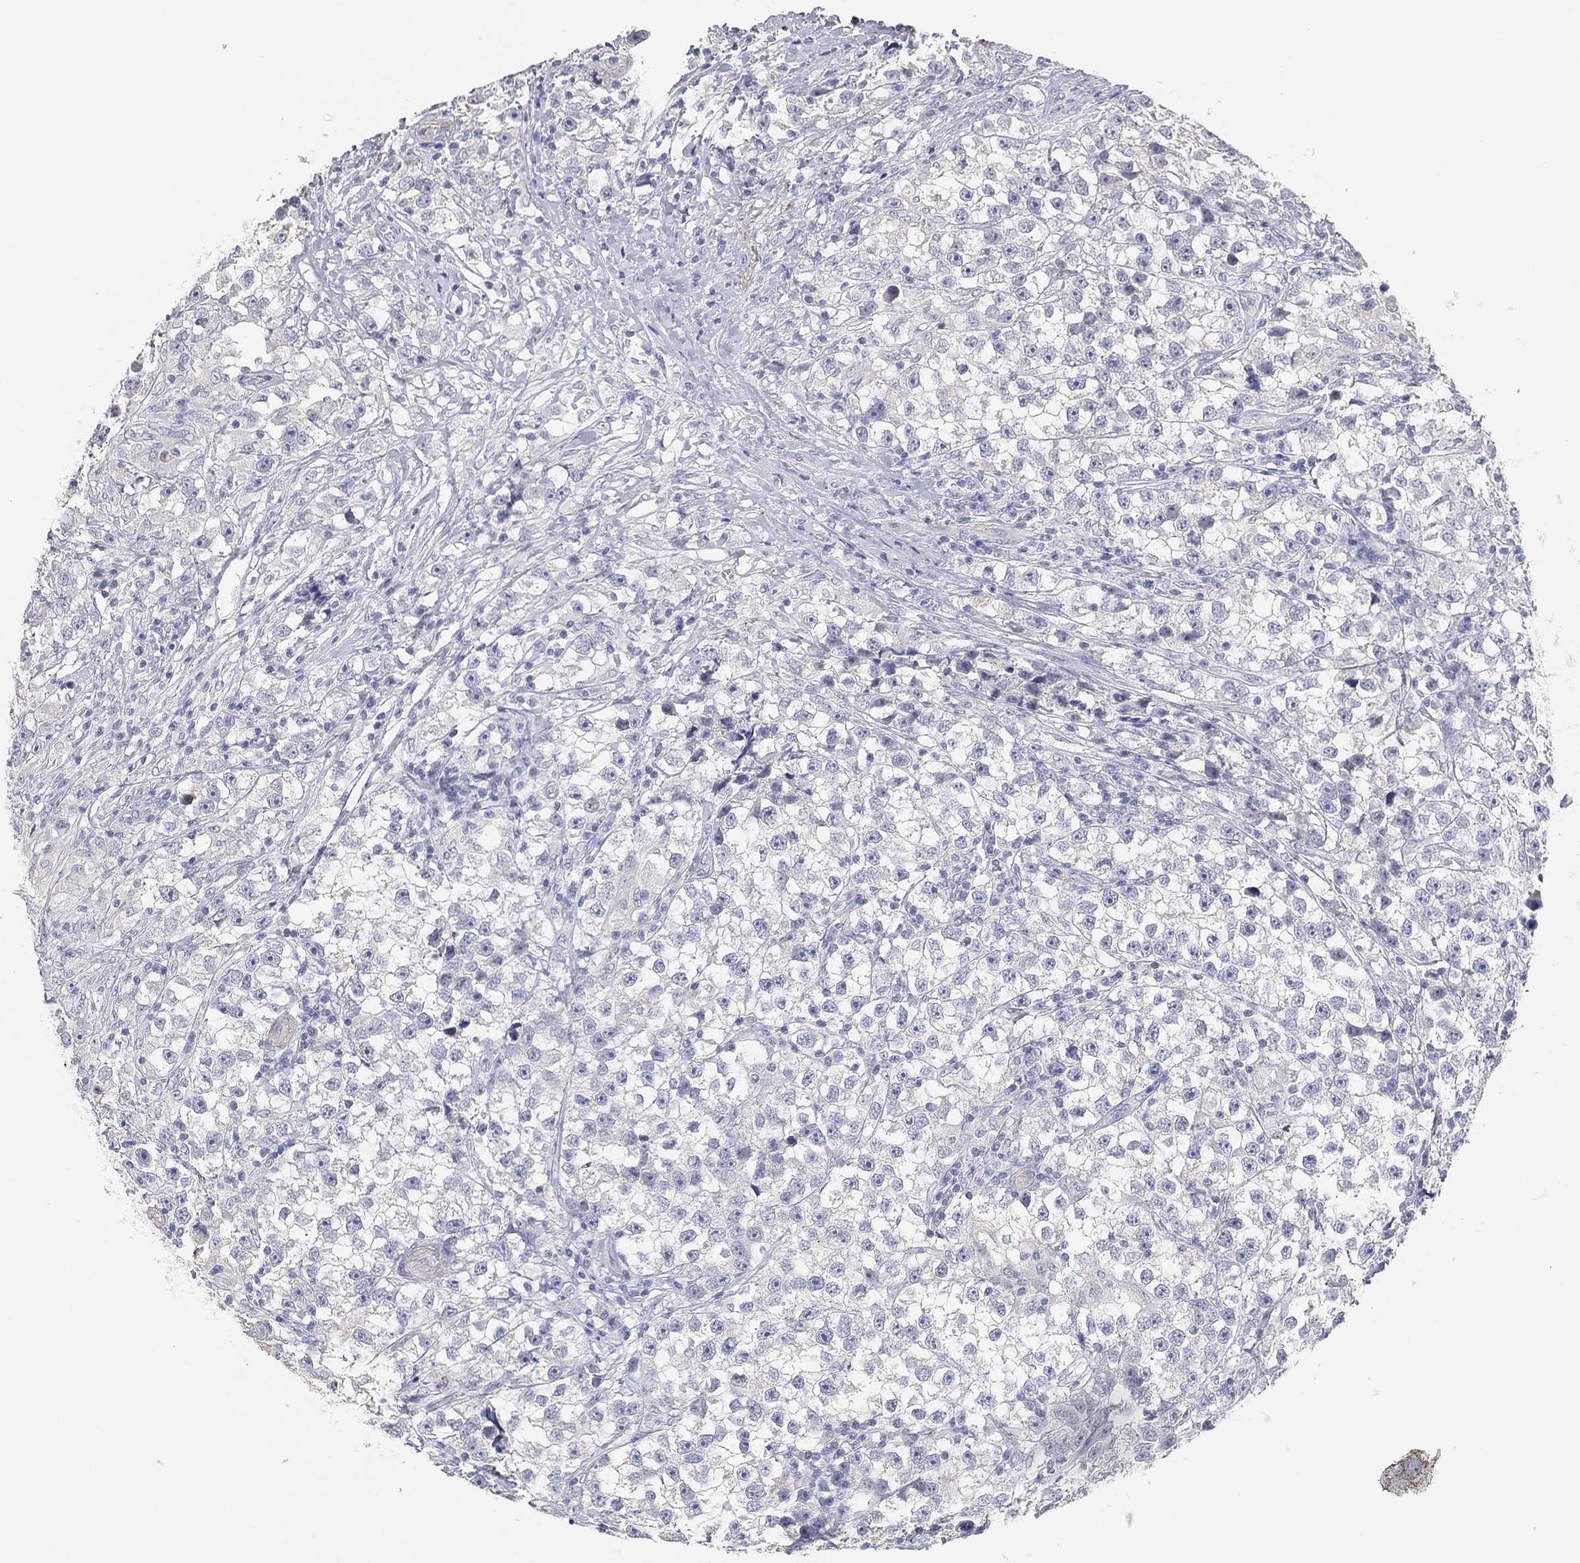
{"staining": {"intensity": "negative", "quantity": "none", "location": "none"}, "tissue": "testis cancer", "cell_type": "Tumor cells", "image_type": "cancer", "snomed": [{"axis": "morphology", "description": "Seminoma, NOS"}, {"axis": "topography", "description": "Testis"}], "caption": "DAB (3,3'-diaminobenzidine) immunohistochemical staining of testis cancer (seminoma) demonstrates no significant staining in tumor cells. (DAB immunohistochemistry, high magnification).", "gene": "GPR61", "patient": {"sex": "male", "age": 46}}